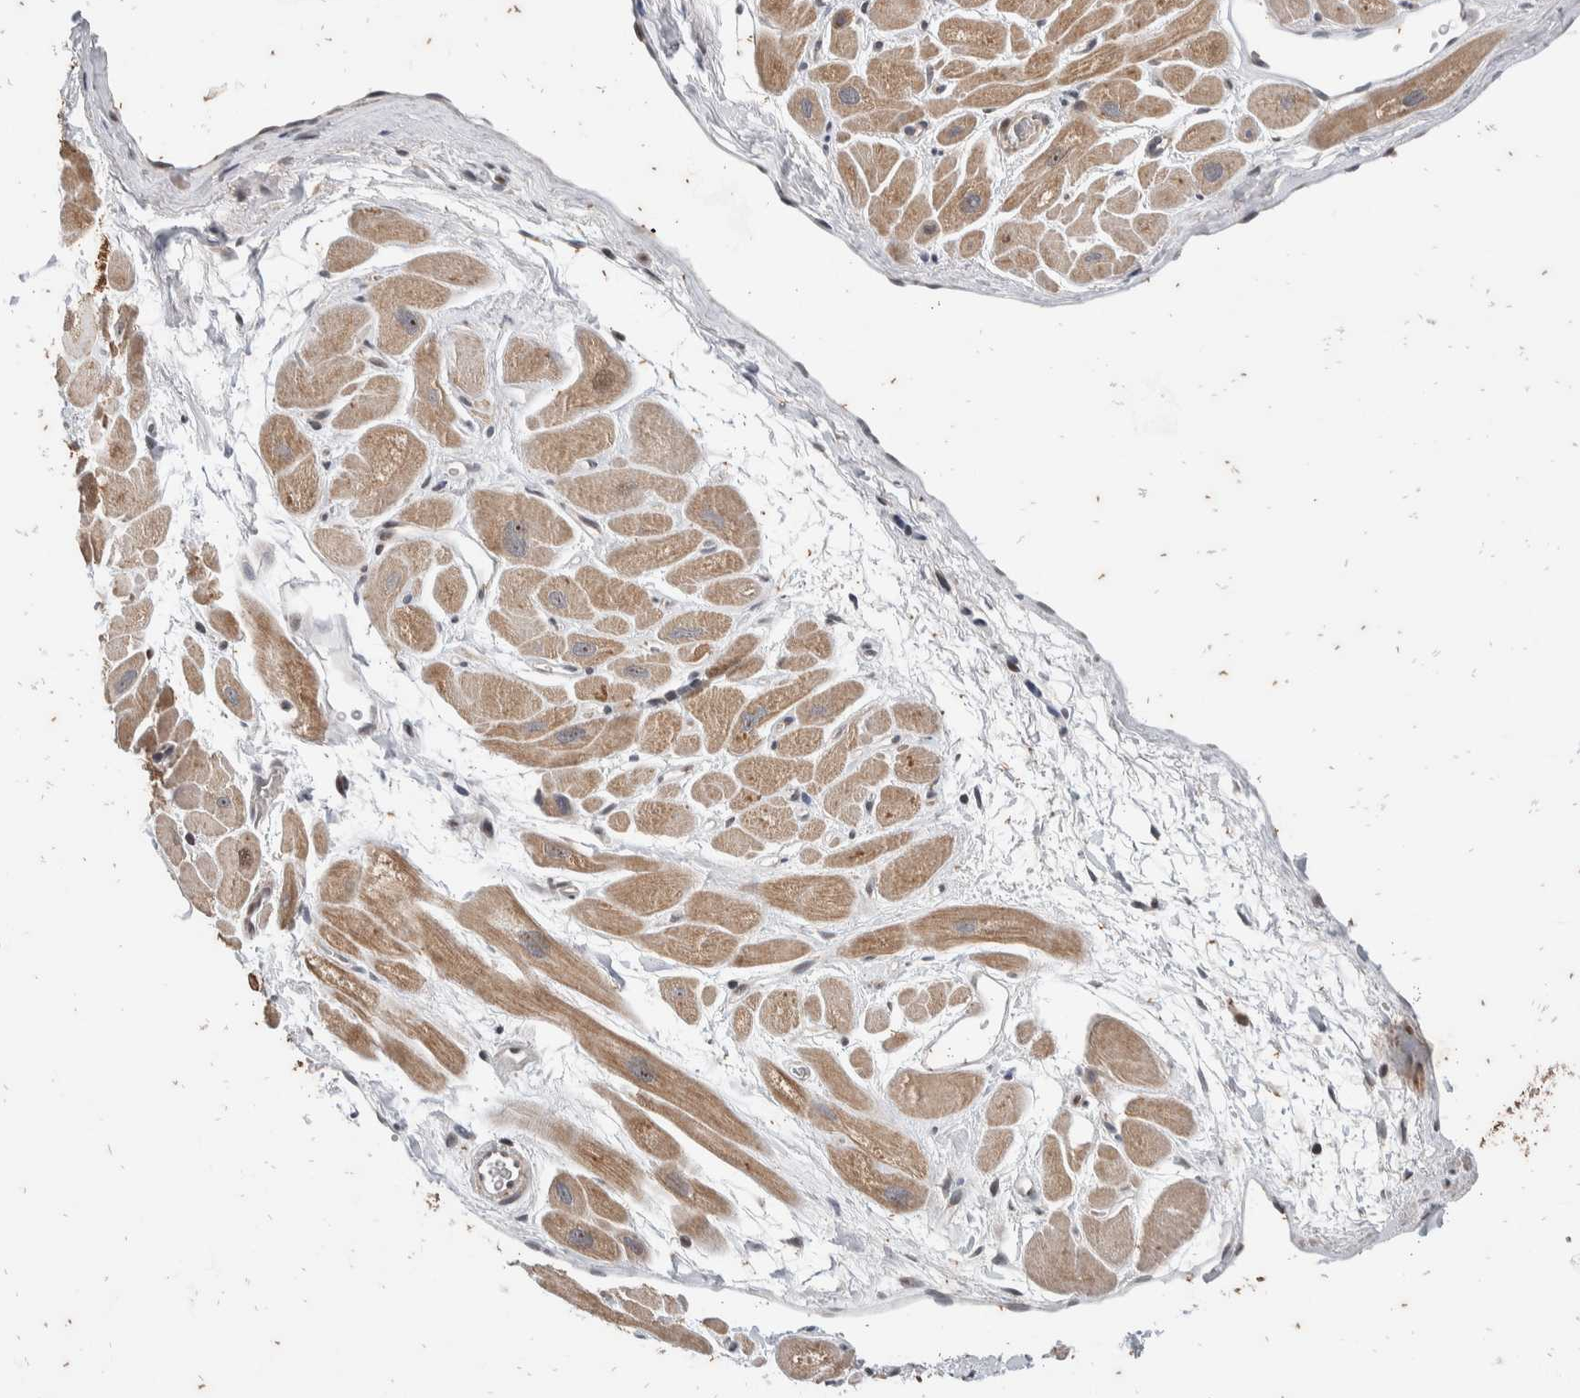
{"staining": {"intensity": "moderate", "quantity": ">75%", "location": "cytoplasmic/membranous"}, "tissue": "heart muscle", "cell_type": "Cardiomyocytes", "image_type": "normal", "snomed": [{"axis": "morphology", "description": "Normal tissue, NOS"}, {"axis": "topography", "description": "Heart"}], "caption": "Immunohistochemical staining of benign human heart muscle demonstrates medium levels of moderate cytoplasmic/membranous positivity in approximately >75% of cardiomyocytes.", "gene": "ATXN7L1", "patient": {"sex": "male", "age": 49}}